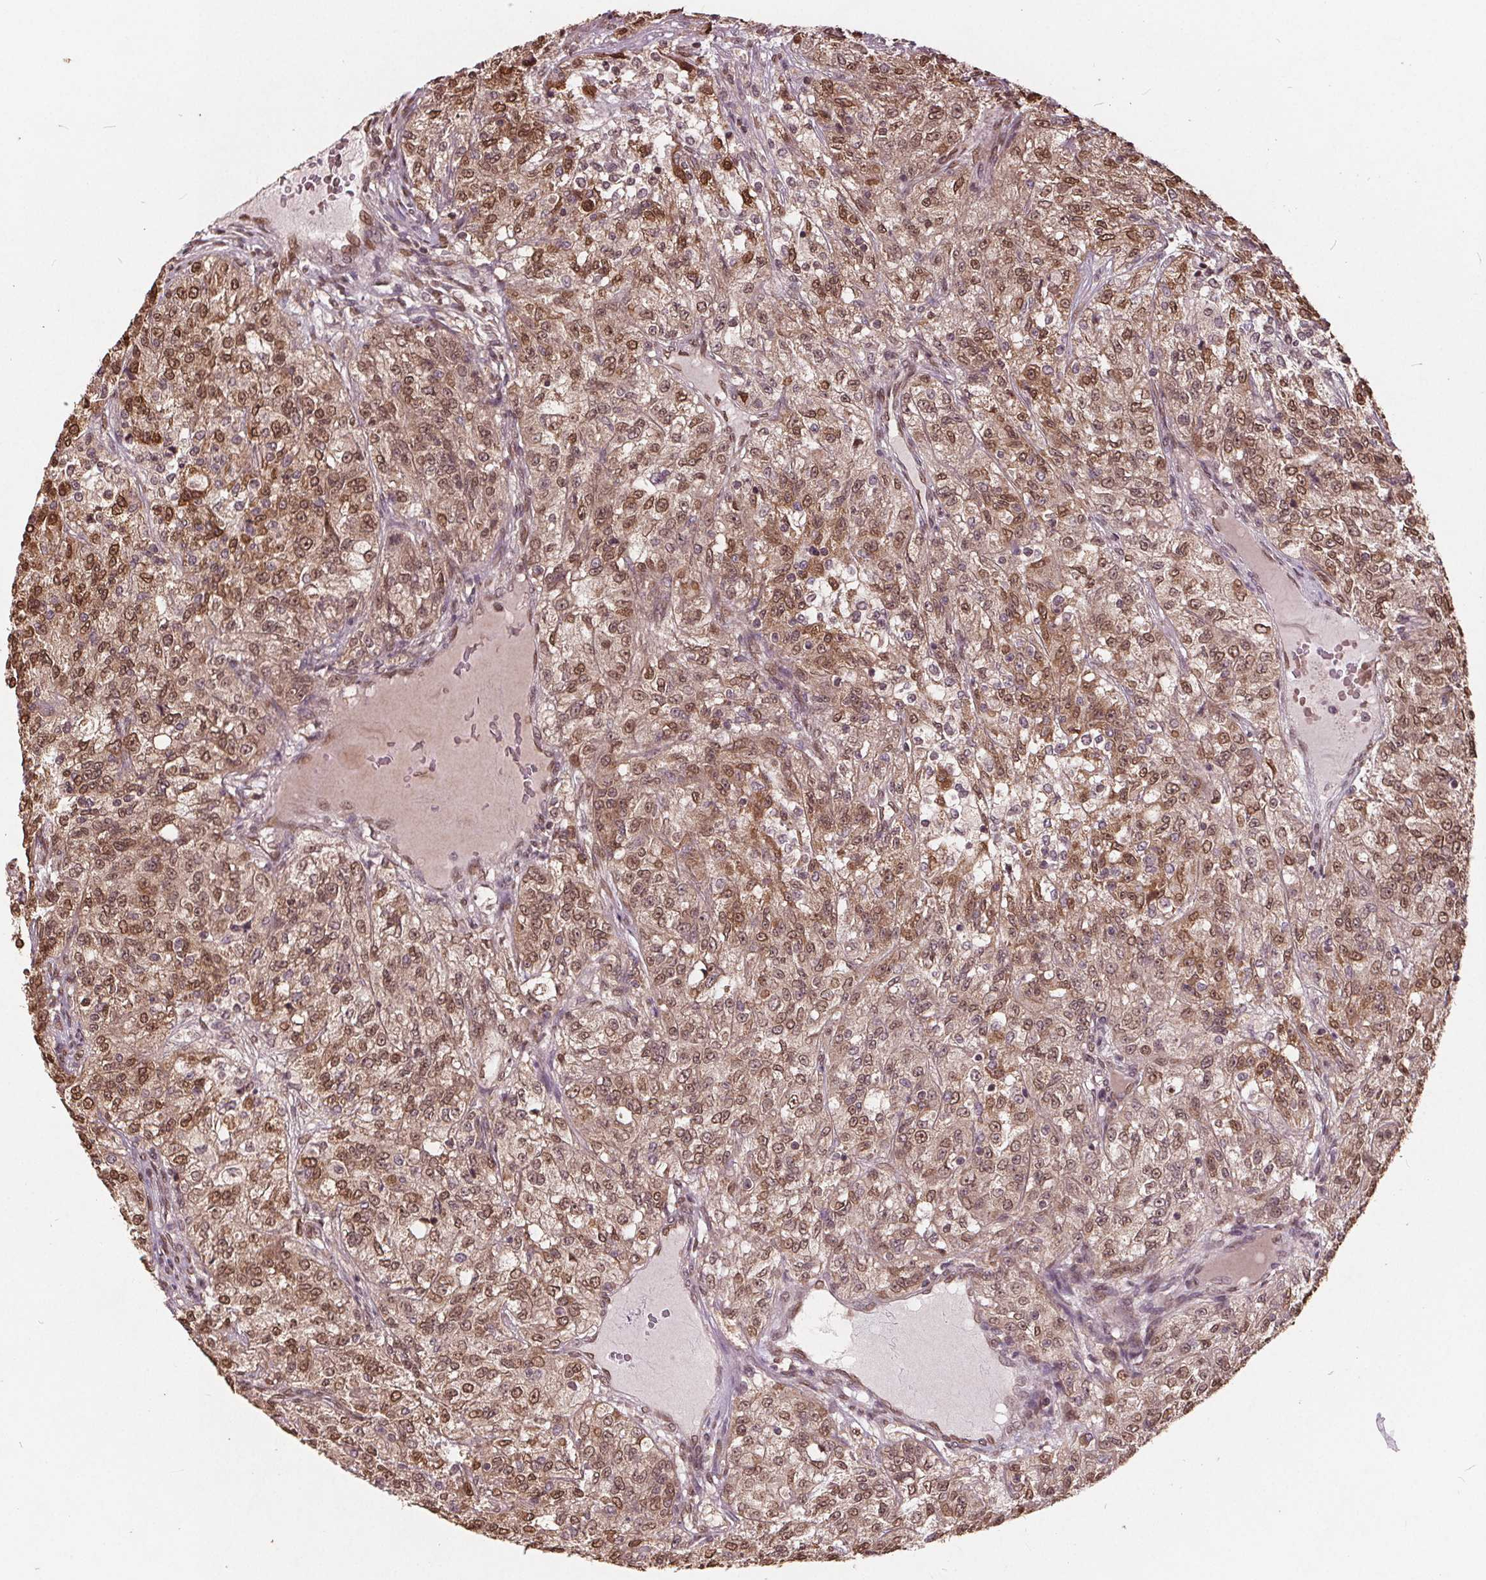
{"staining": {"intensity": "moderate", "quantity": ">75%", "location": "nuclear"}, "tissue": "renal cancer", "cell_type": "Tumor cells", "image_type": "cancer", "snomed": [{"axis": "morphology", "description": "Adenocarcinoma, NOS"}, {"axis": "topography", "description": "Kidney"}], "caption": "A high-resolution histopathology image shows immunohistochemistry staining of adenocarcinoma (renal), which shows moderate nuclear expression in about >75% of tumor cells.", "gene": "HIF1AN", "patient": {"sex": "female", "age": 63}}